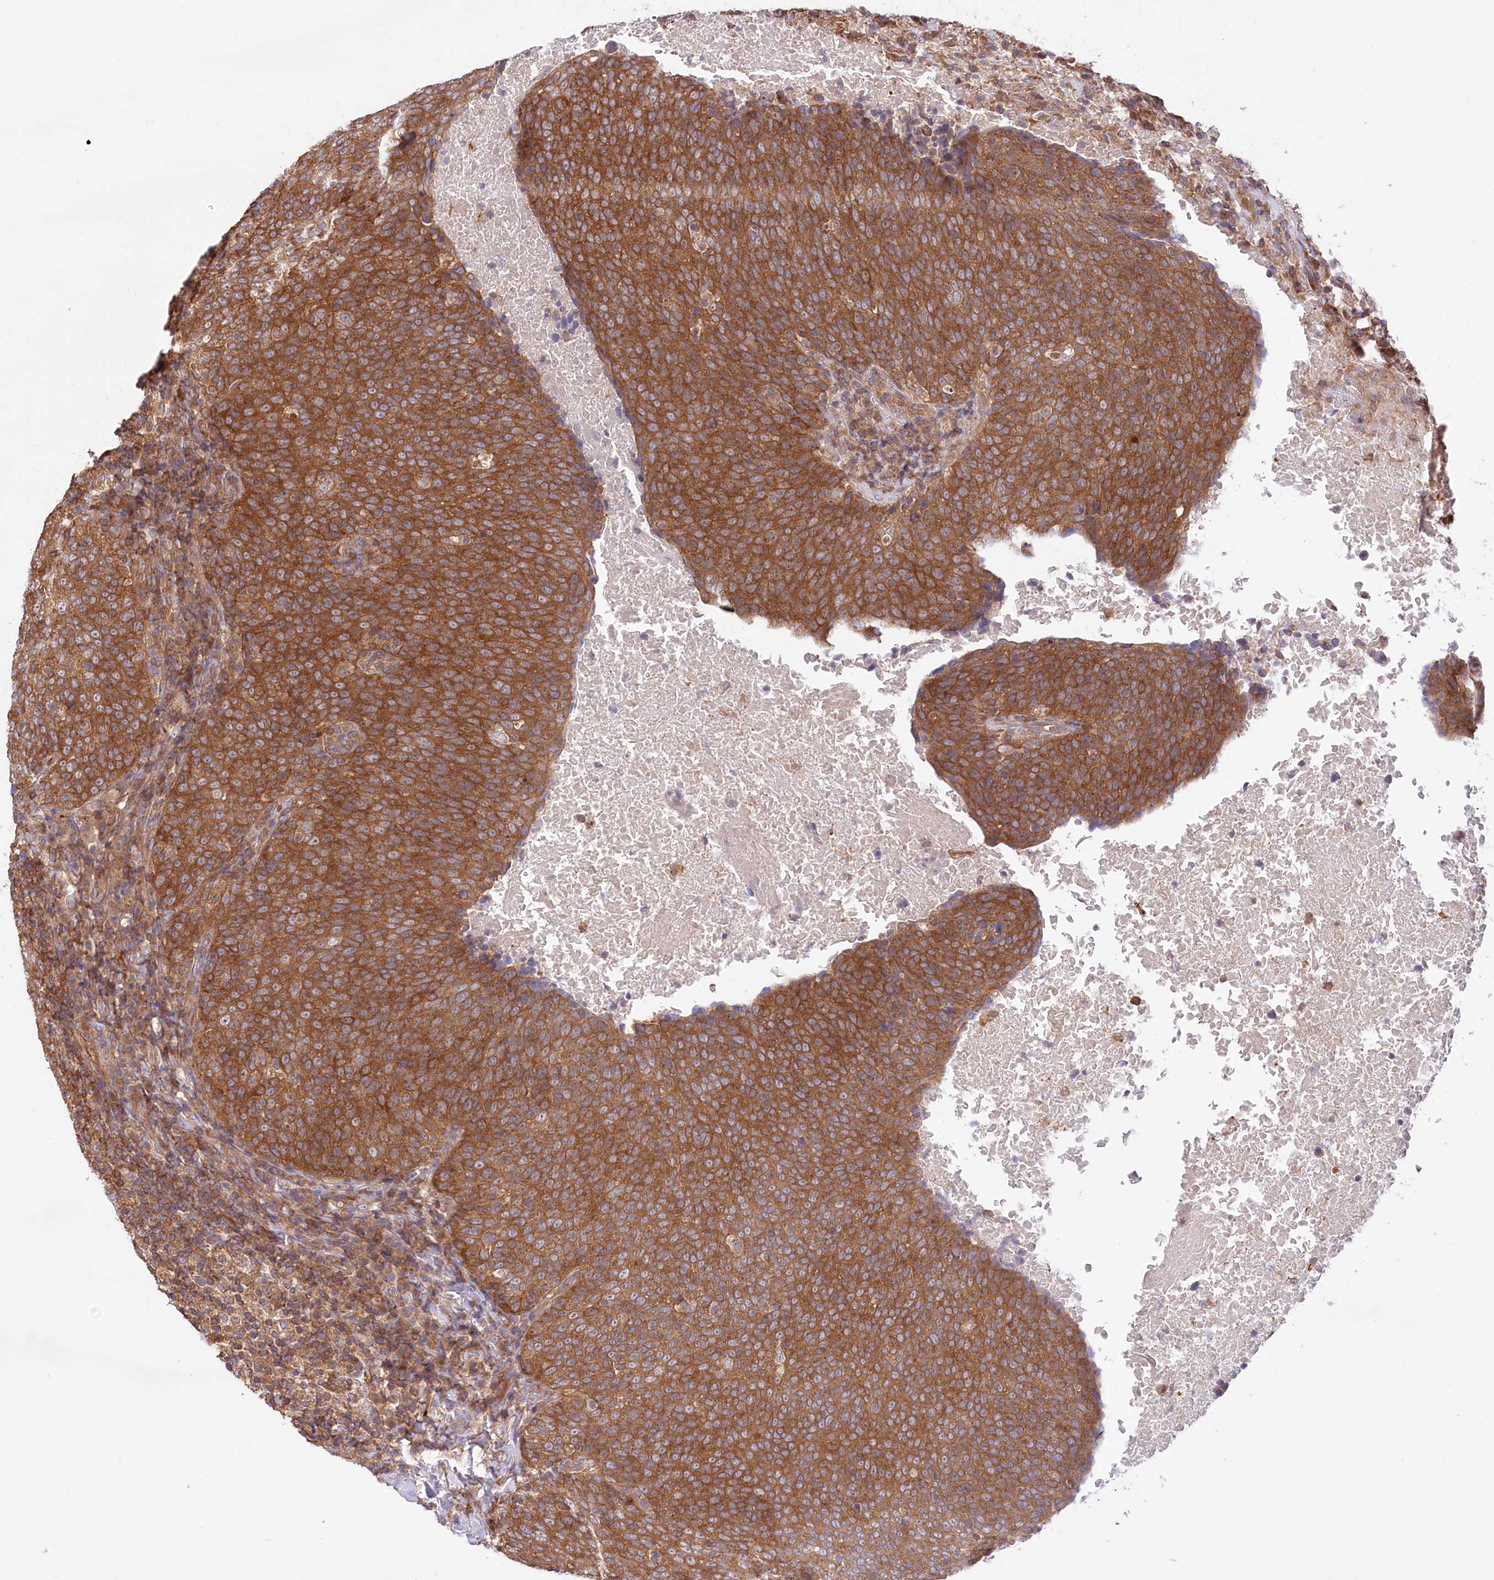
{"staining": {"intensity": "strong", "quantity": ">75%", "location": "cytoplasmic/membranous"}, "tissue": "head and neck cancer", "cell_type": "Tumor cells", "image_type": "cancer", "snomed": [{"axis": "morphology", "description": "Squamous cell carcinoma, NOS"}, {"axis": "morphology", "description": "Squamous cell carcinoma, metastatic, NOS"}, {"axis": "topography", "description": "Lymph node"}, {"axis": "topography", "description": "Head-Neck"}], "caption": "An IHC image of tumor tissue is shown. Protein staining in brown shows strong cytoplasmic/membranous positivity in head and neck cancer (squamous cell carcinoma) within tumor cells. The staining is performed using DAB (3,3'-diaminobenzidine) brown chromogen to label protein expression. The nuclei are counter-stained blue using hematoxylin.", "gene": "UMPS", "patient": {"sex": "male", "age": 62}}